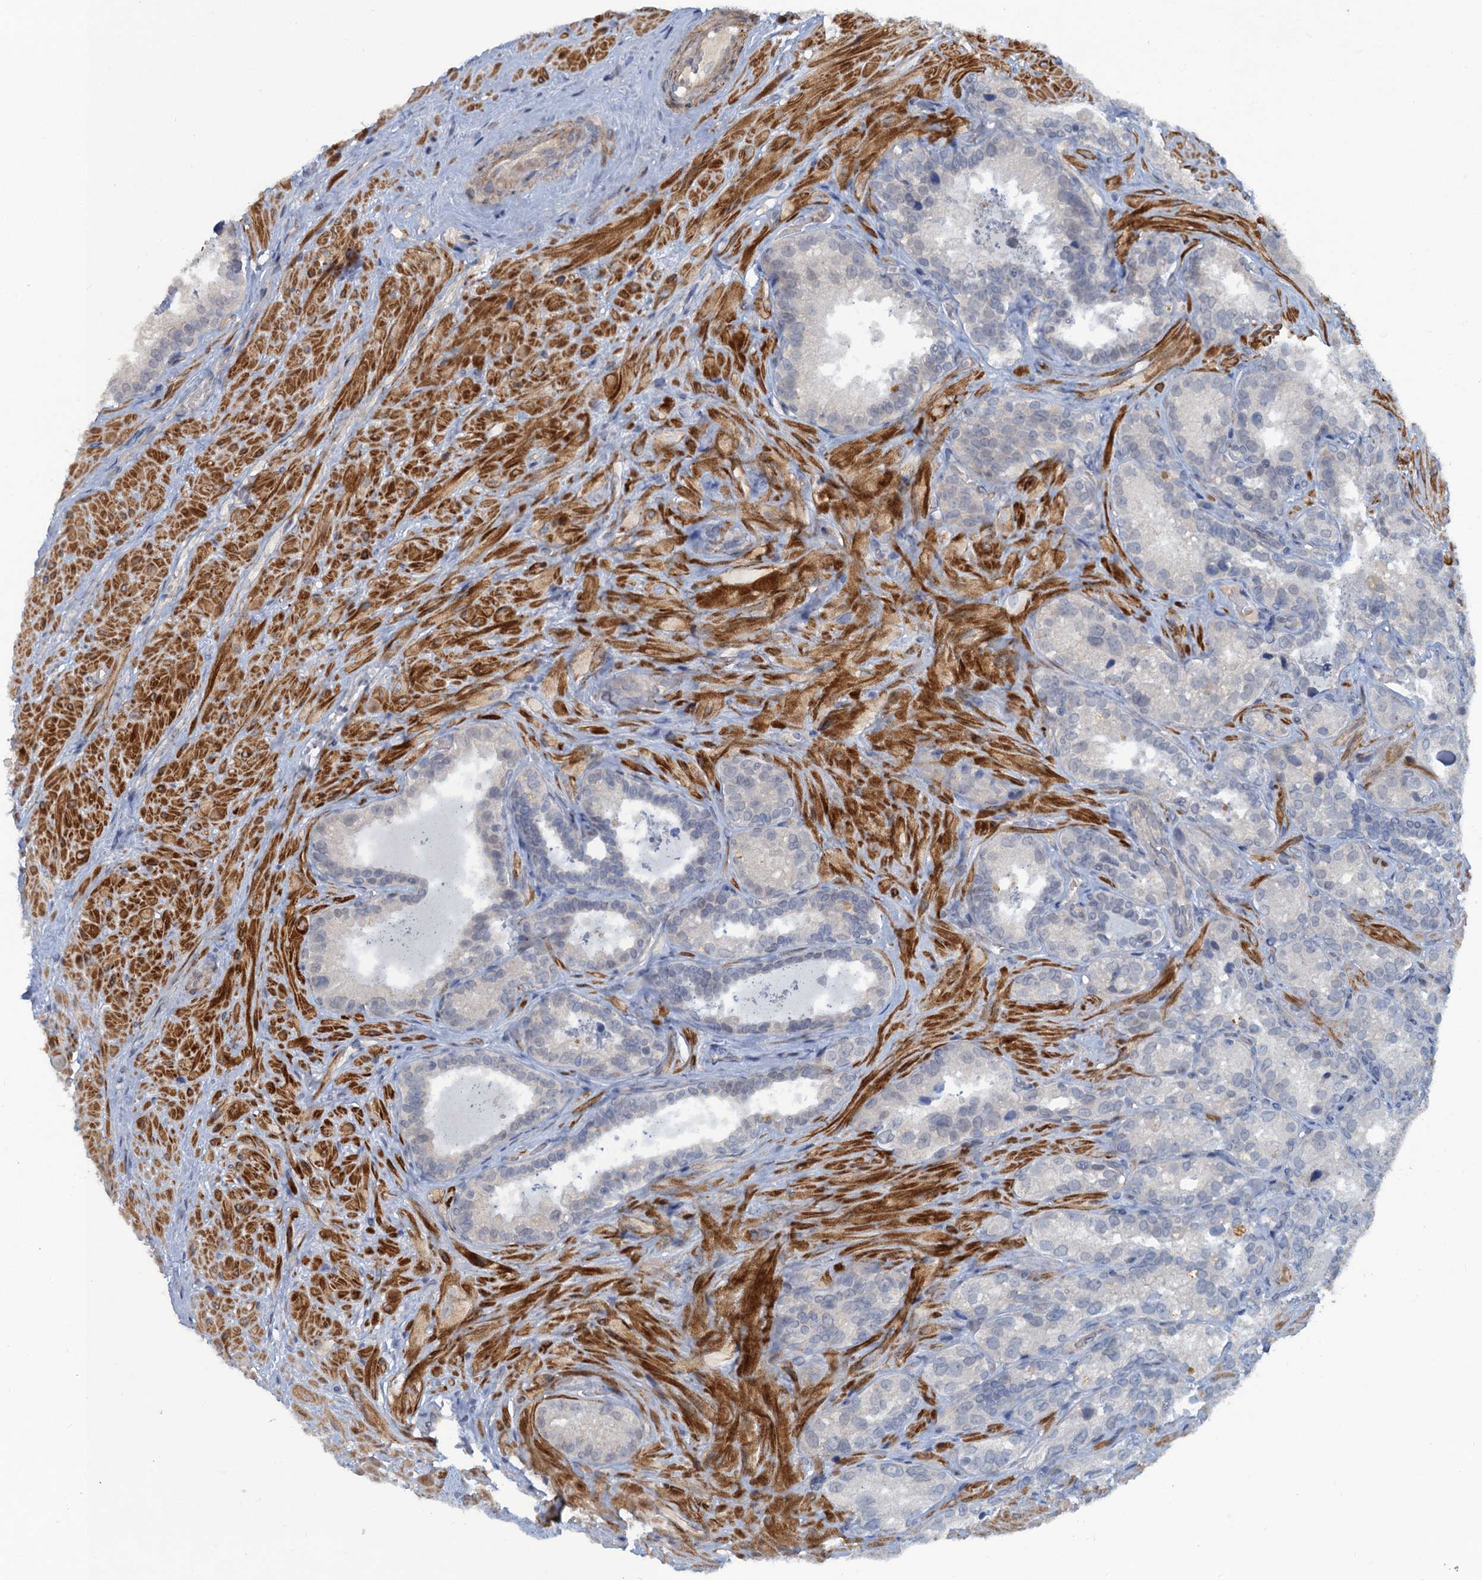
{"staining": {"intensity": "negative", "quantity": "none", "location": "none"}, "tissue": "seminal vesicle", "cell_type": "Glandular cells", "image_type": "normal", "snomed": [{"axis": "morphology", "description": "Normal tissue, NOS"}, {"axis": "topography", "description": "Seminal veicle"}, {"axis": "topography", "description": "Peripheral nerve tissue"}], "caption": "Glandular cells show no significant protein staining in normal seminal vesicle.", "gene": "MYO16", "patient": {"sex": "male", "age": 67}}